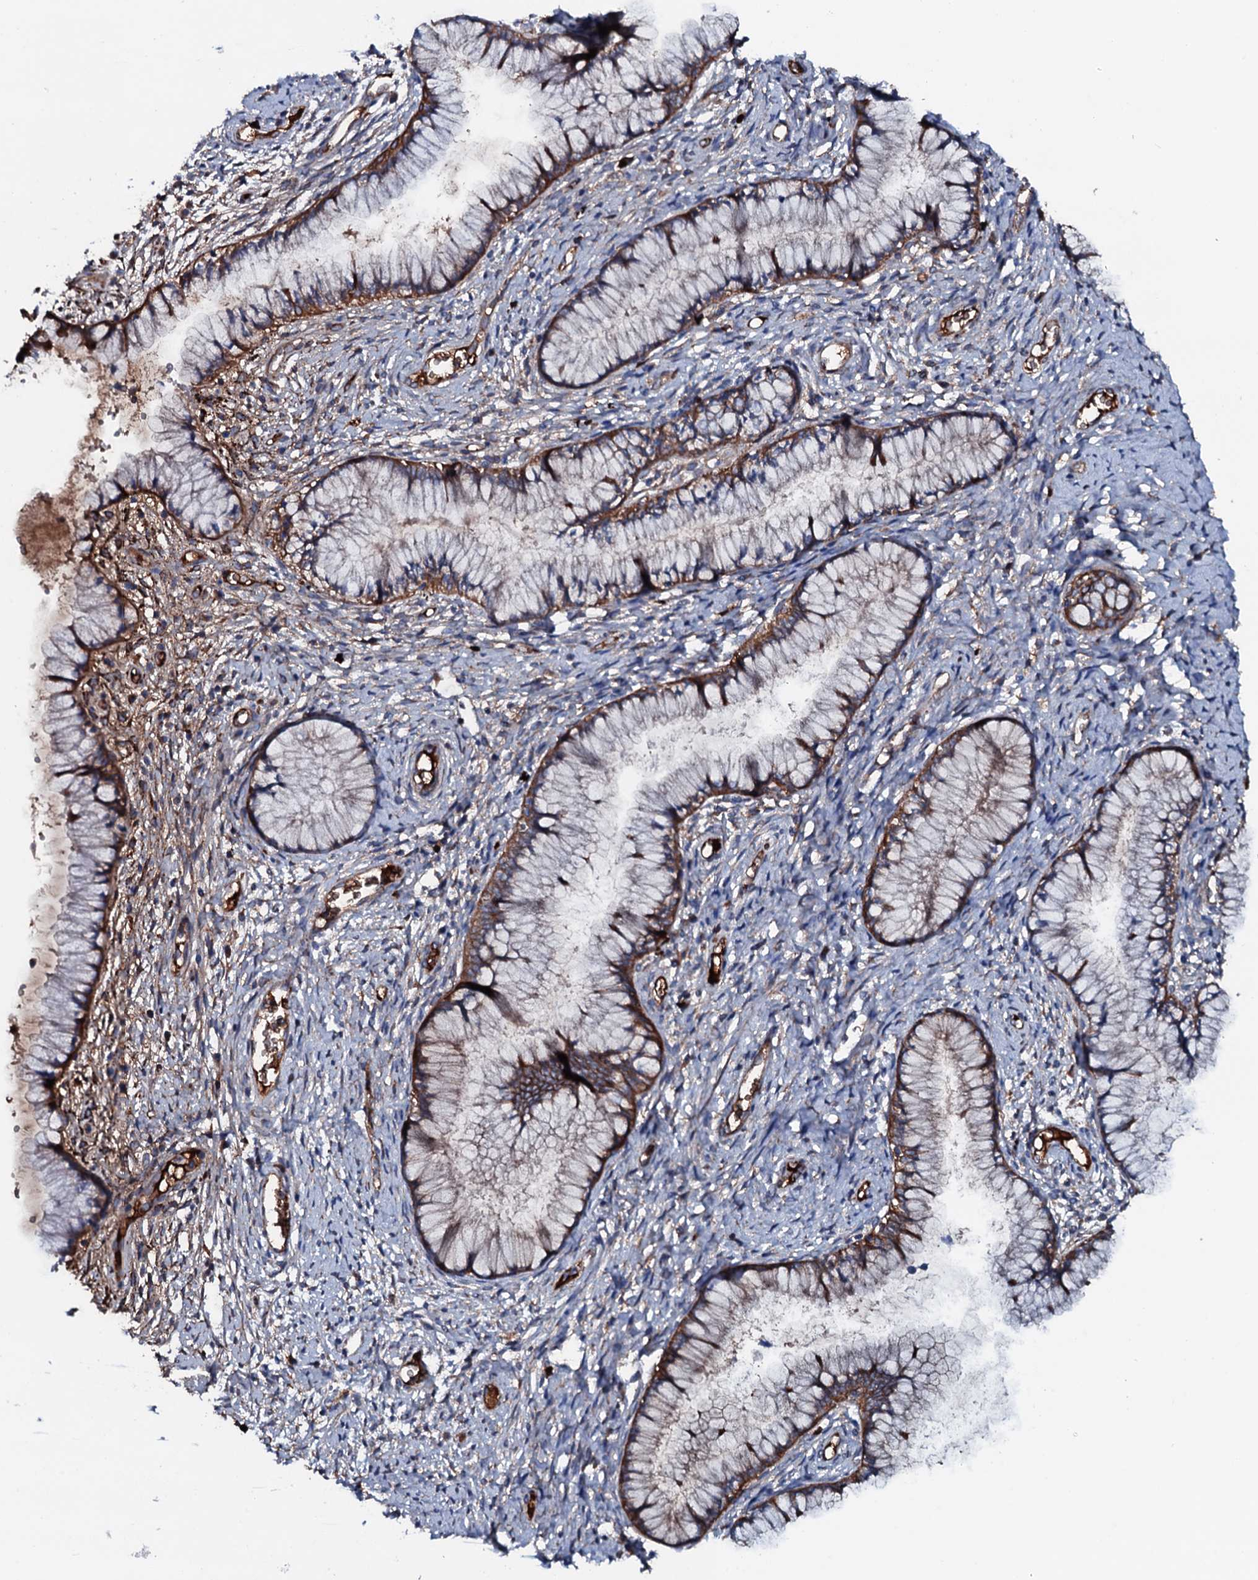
{"staining": {"intensity": "strong", "quantity": "25%-75%", "location": "cytoplasmic/membranous"}, "tissue": "cervix", "cell_type": "Glandular cells", "image_type": "normal", "snomed": [{"axis": "morphology", "description": "Normal tissue, NOS"}, {"axis": "topography", "description": "Cervix"}], "caption": "An IHC micrograph of unremarkable tissue is shown. Protein staining in brown highlights strong cytoplasmic/membranous positivity in cervix within glandular cells.", "gene": "NEK1", "patient": {"sex": "female", "age": 42}}